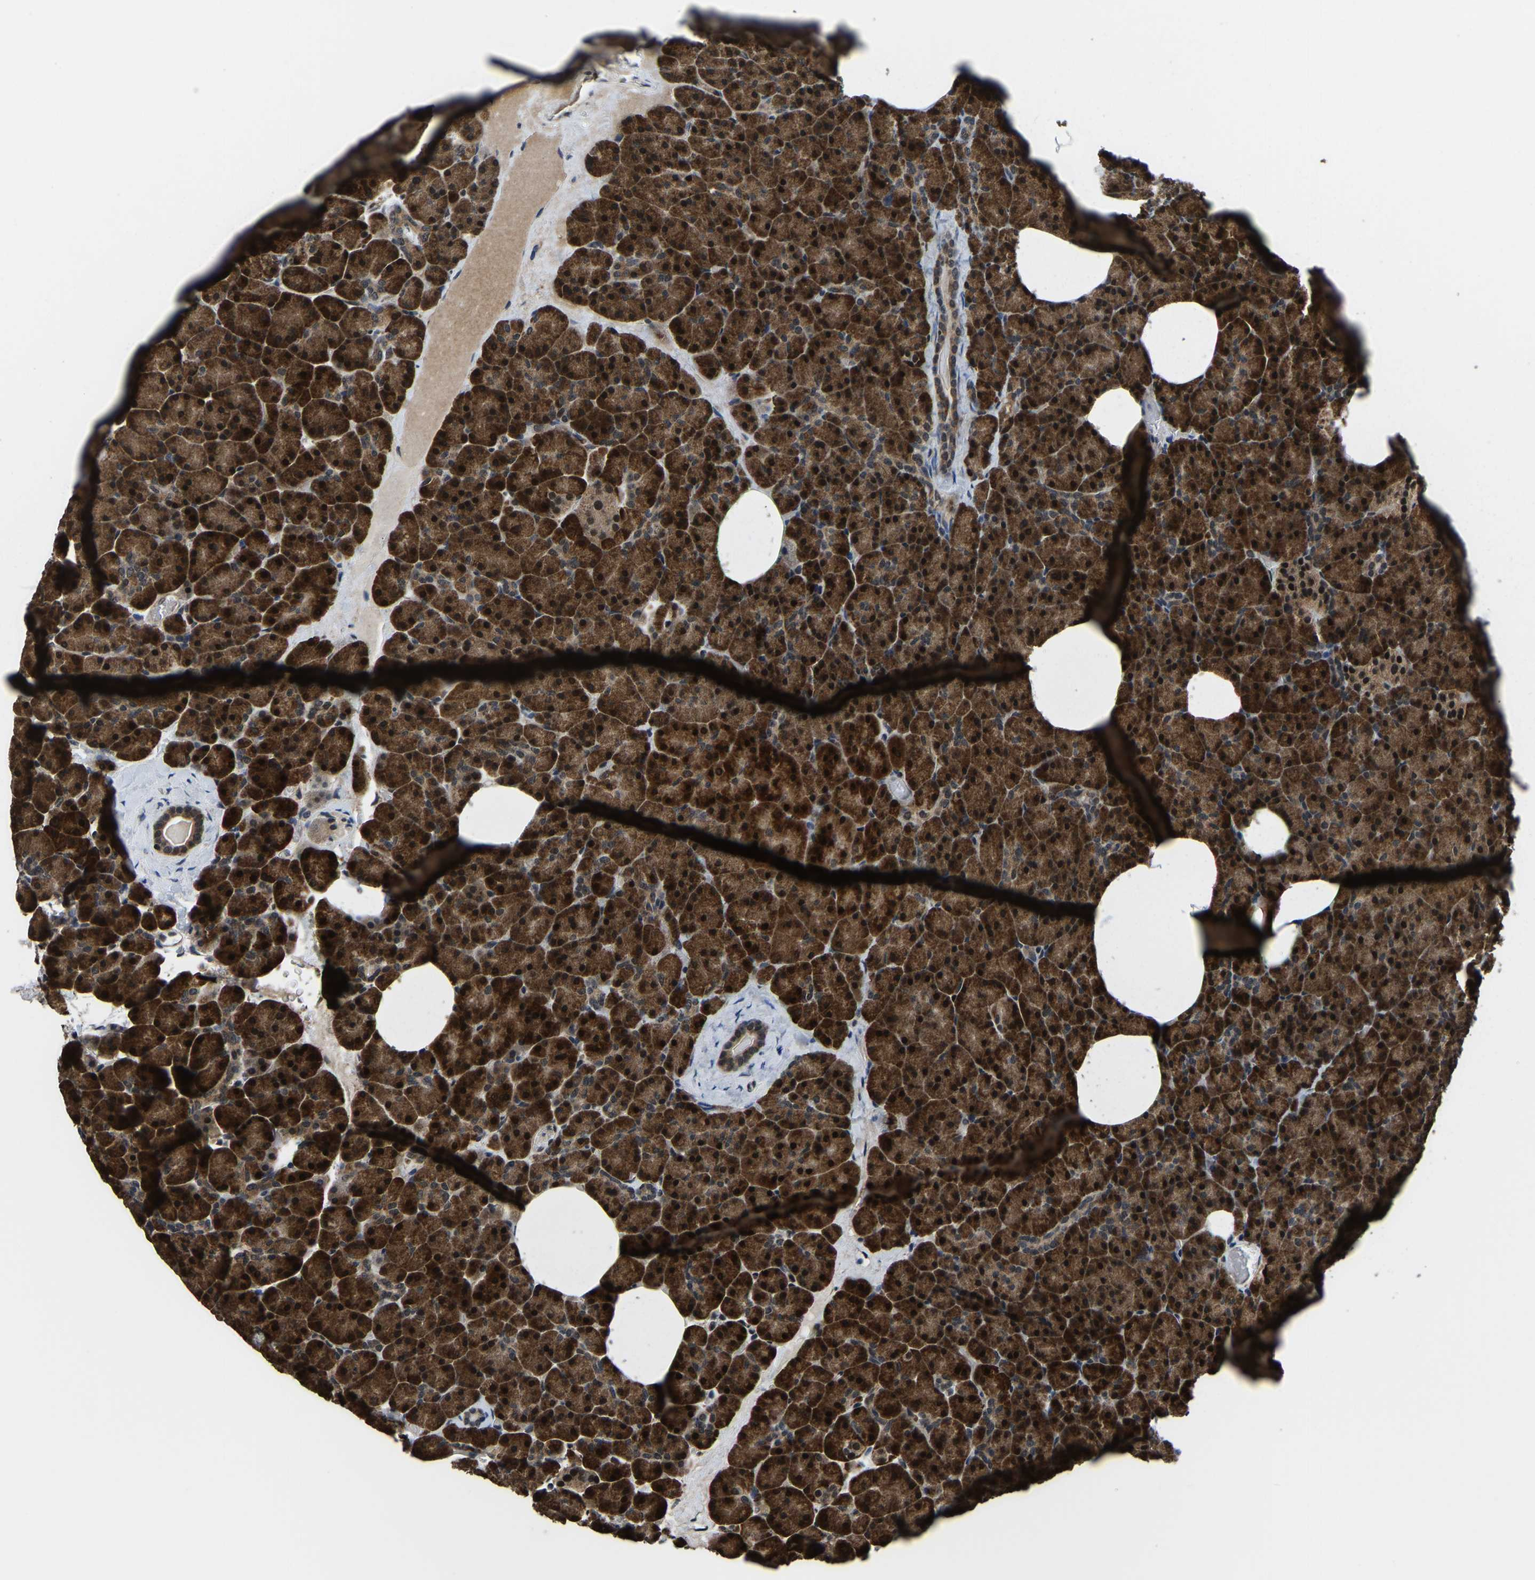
{"staining": {"intensity": "strong", "quantity": ">75%", "location": "cytoplasmic/membranous,nuclear"}, "tissue": "pancreas", "cell_type": "Exocrine glandular cells", "image_type": "normal", "snomed": [{"axis": "morphology", "description": "Normal tissue, NOS"}, {"axis": "morphology", "description": "Carcinoid, malignant, NOS"}, {"axis": "topography", "description": "Pancreas"}], "caption": "Exocrine glandular cells display strong cytoplasmic/membranous,nuclear expression in about >75% of cells in unremarkable pancreas.", "gene": "DFFA", "patient": {"sex": "female", "age": 35}}